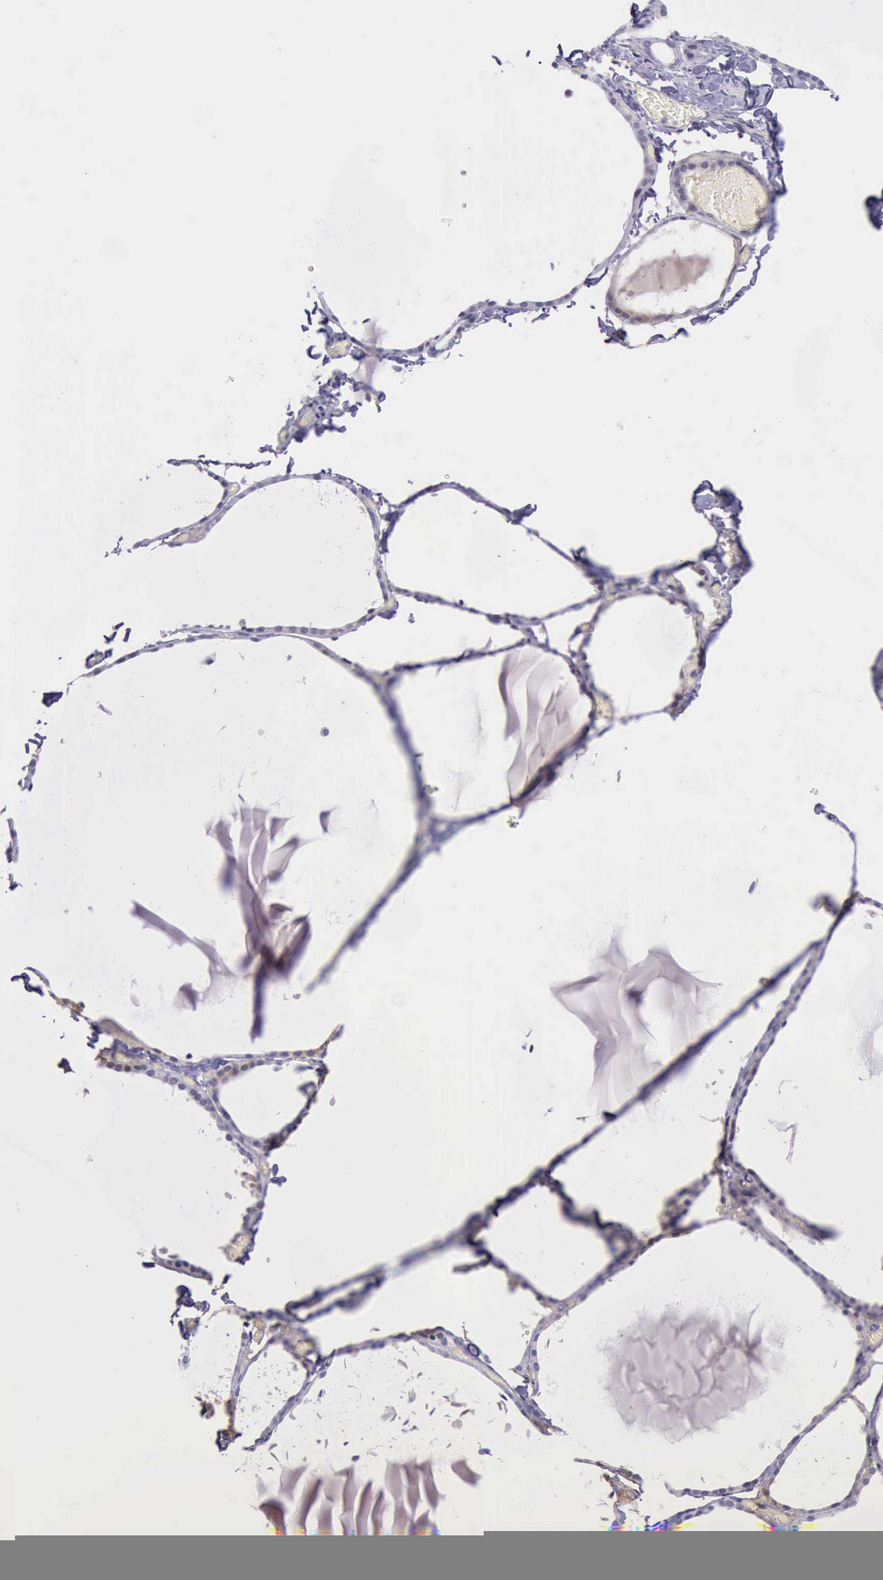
{"staining": {"intensity": "negative", "quantity": "none", "location": "none"}, "tissue": "thyroid gland", "cell_type": "Glandular cells", "image_type": "normal", "snomed": [{"axis": "morphology", "description": "Normal tissue, NOS"}, {"axis": "topography", "description": "Thyroid gland"}], "caption": "This is an immunohistochemistry (IHC) micrograph of normal thyroid gland. There is no staining in glandular cells.", "gene": "PARP1", "patient": {"sex": "female", "age": 22}}